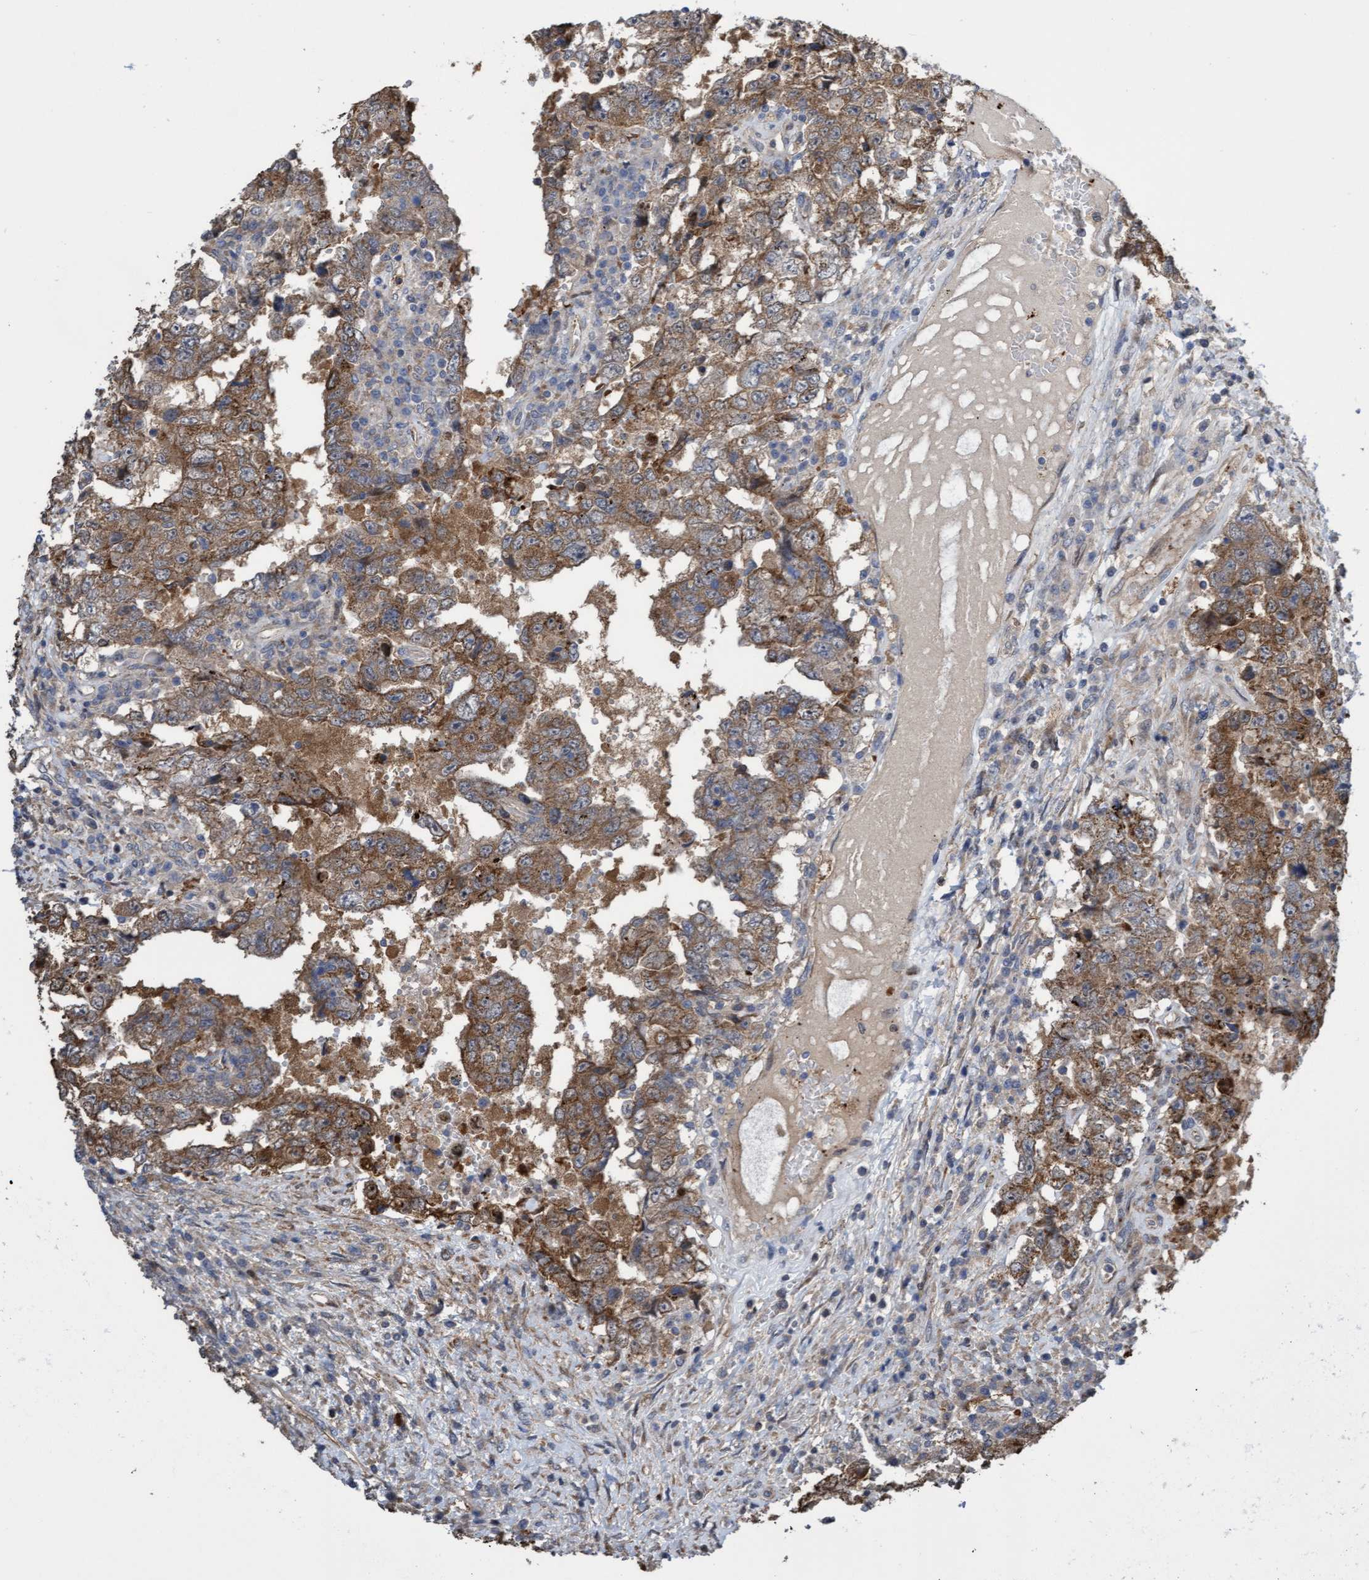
{"staining": {"intensity": "moderate", "quantity": ">75%", "location": "cytoplasmic/membranous"}, "tissue": "testis cancer", "cell_type": "Tumor cells", "image_type": "cancer", "snomed": [{"axis": "morphology", "description": "Carcinoma, Embryonal, NOS"}, {"axis": "topography", "description": "Testis"}], "caption": "Immunohistochemistry (IHC) staining of testis cancer (embryonal carcinoma), which reveals medium levels of moderate cytoplasmic/membranous positivity in approximately >75% of tumor cells indicating moderate cytoplasmic/membranous protein staining. The staining was performed using DAB (brown) for protein detection and nuclei were counterstained in hematoxylin (blue).", "gene": "ITFG1", "patient": {"sex": "male", "age": 26}}